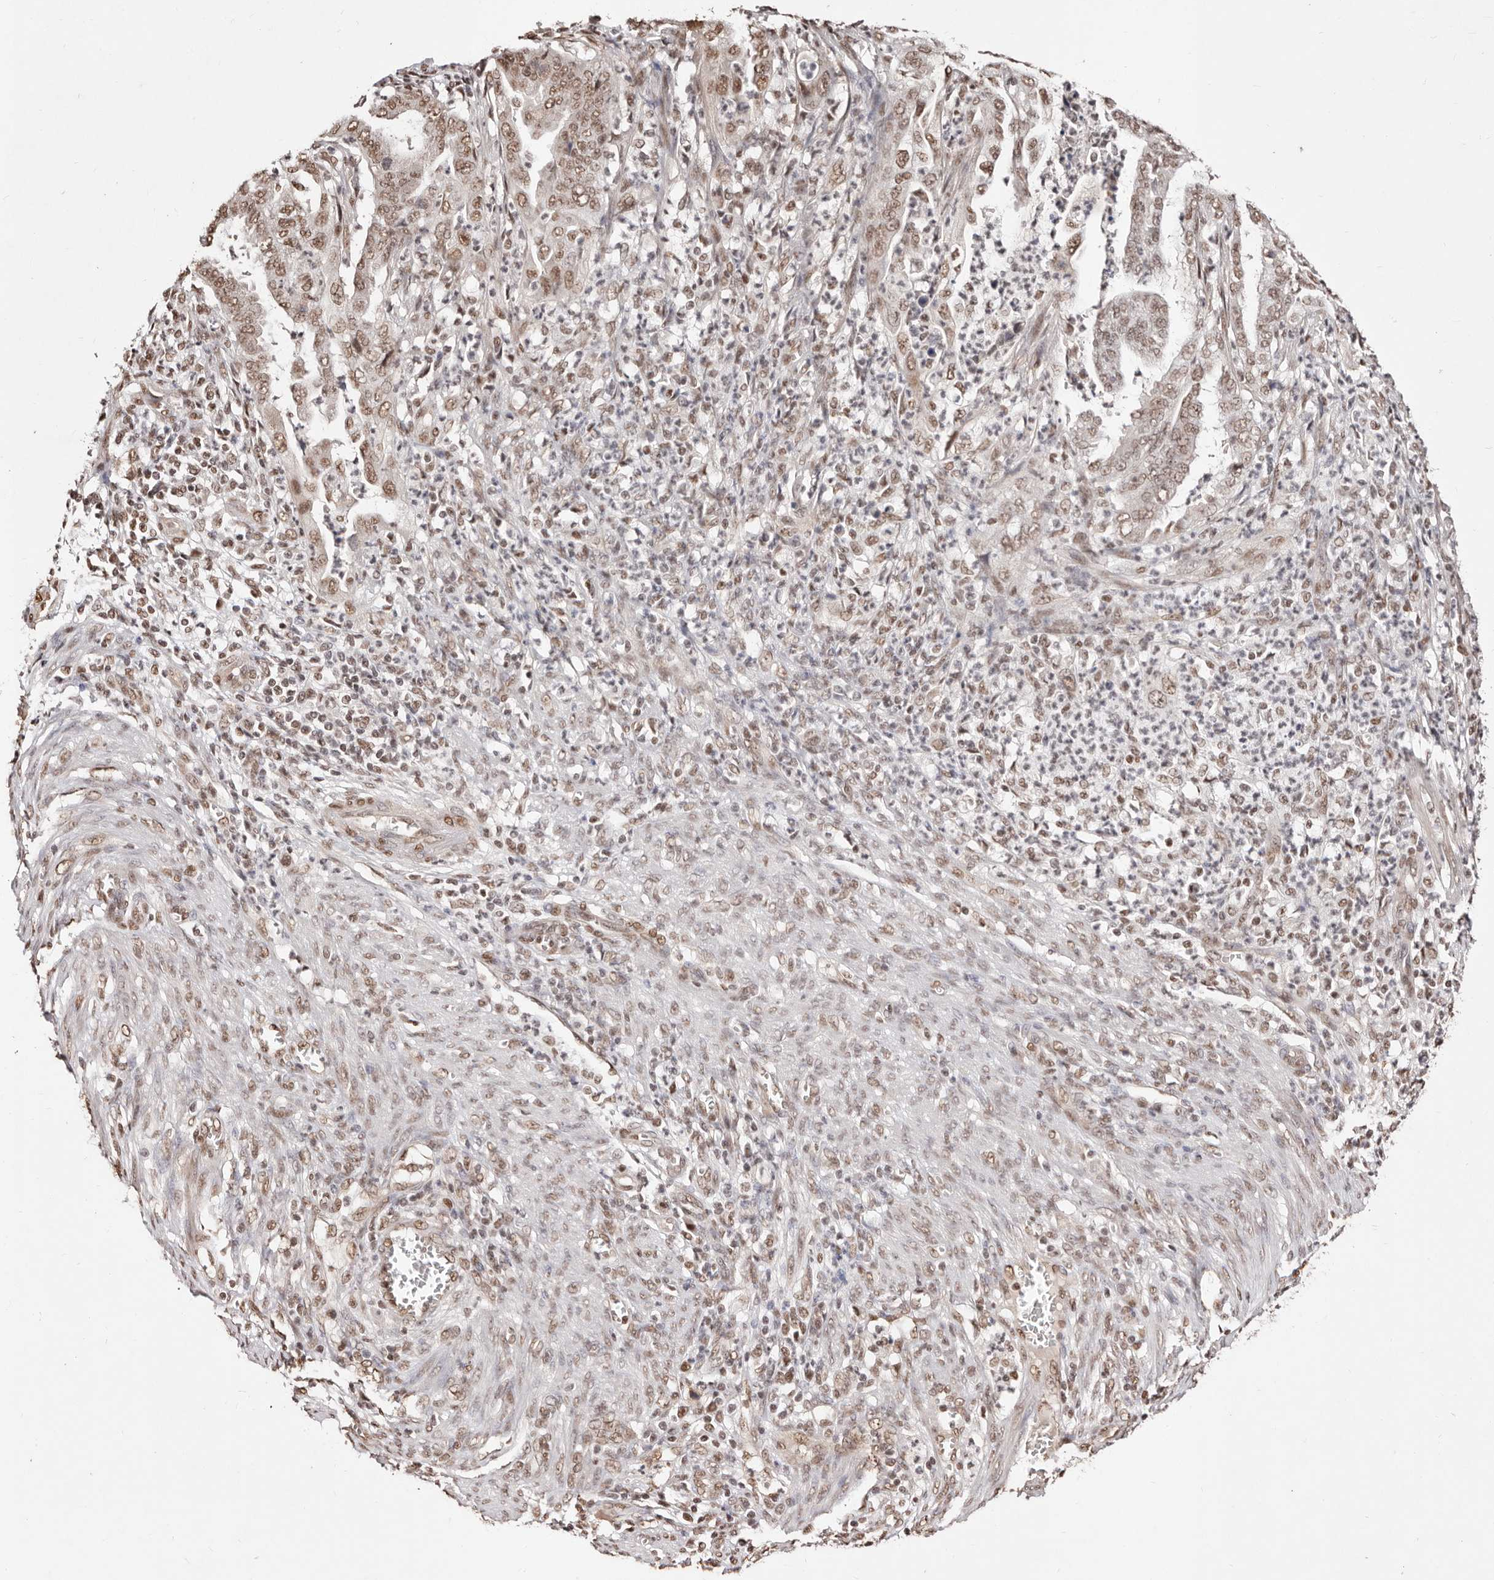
{"staining": {"intensity": "moderate", "quantity": ">75%", "location": "nuclear"}, "tissue": "endometrial cancer", "cell_type": "Tumor cells", "image_type": "cancer", "snomed": [{"axis": "morphology", "description": "Adenocarcinoma, NOS"}, {"axis": "topography", "description": "Endometrium"}], "caption": "The immunohistochemical stain shows moderate nuclear expression in tumor cells of endometrial cancer (adenocarcinoma) tissue.", "gene": "BICRAL", "patient": {"sex": "female", "age": 51}}